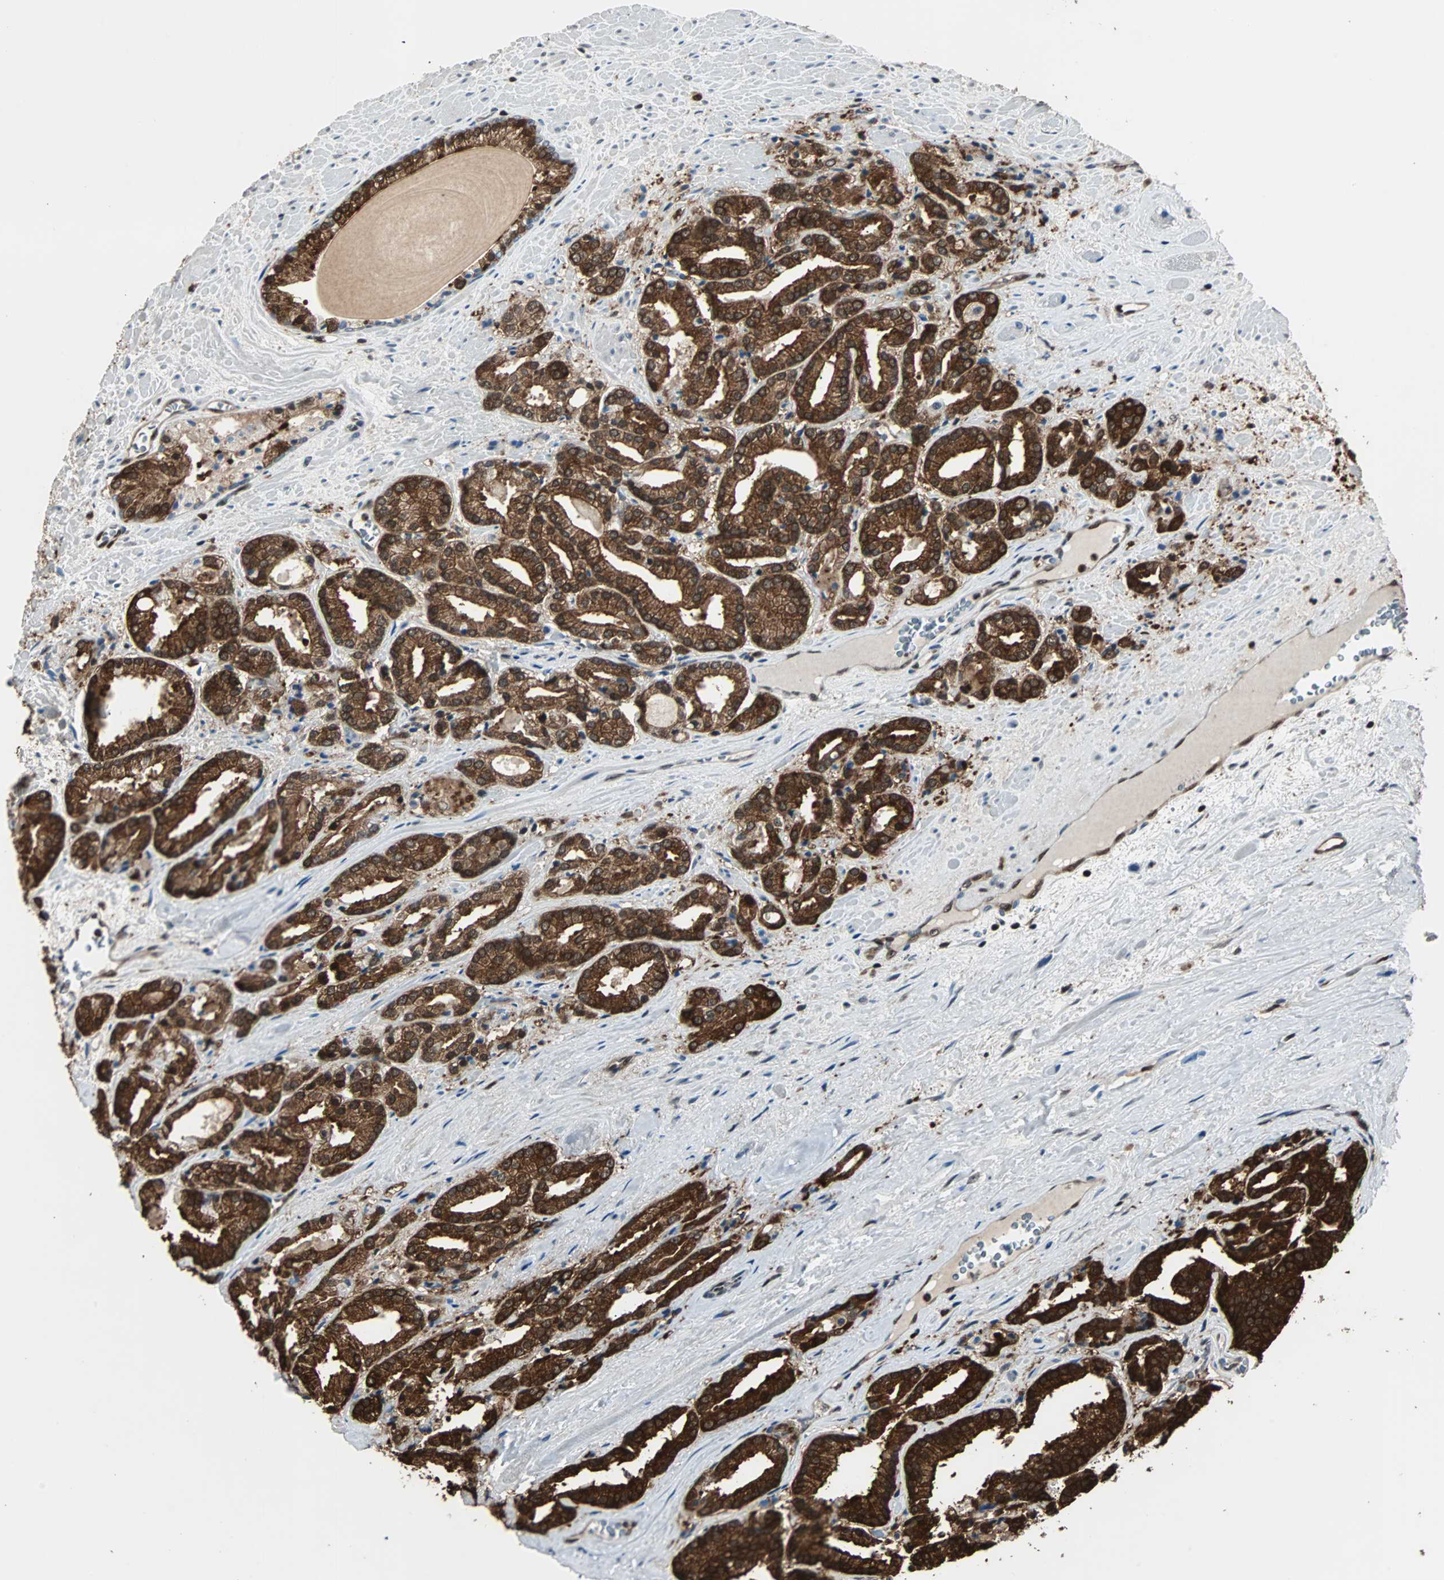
{"staining": {"intensity": "strong", "quantity": ">75%", "location": "cytoplasmic/membranous"}, "tissue": "prostate cancer", "cell_type": "Tumor cells", "image_type": "cancer", "snomed": [{"axis": "morphology", "description": "Adenocarcinoma, Low grade"}, {"axis": "topography", "description": "Prostate"}], "caption": "Immunohistochemistry photomicrograph of human prostate cancer stained for a protein (brown), which reveals high levels of strong cytoplasmic/membranous positivity in about >75% of tumor cells.", "gene": "ACLY", "patient": {"sex": "male", "age": 59}}